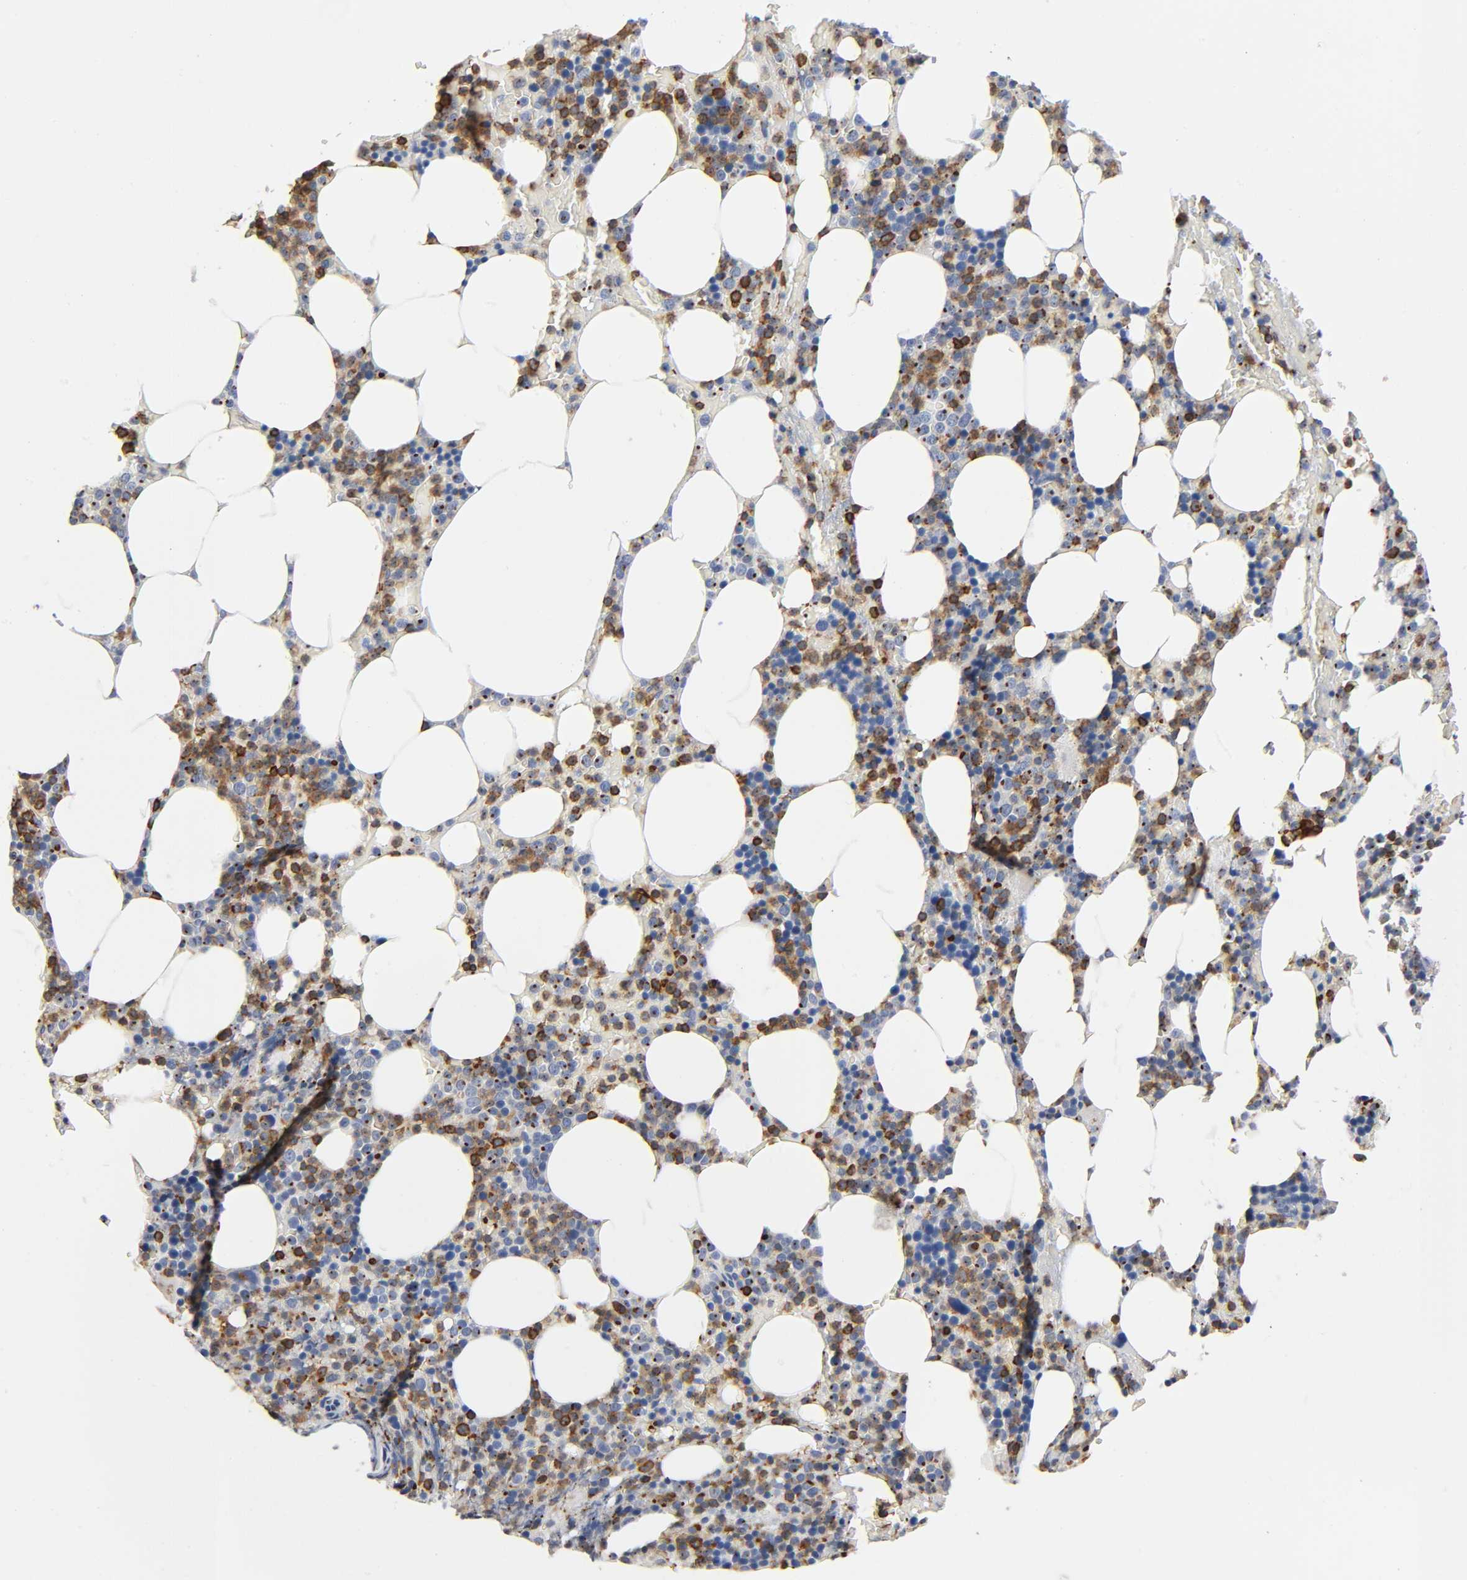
{"staining": {"intensity": "moderate", "quantity": "25%-75%", "location": "cytoplasmic/membranous,nuclear"}, "tissue": "bone marrow", "cell_type": "Hematopoietic cells", "image_type": "normal", "snomed": [{"axis": "morphology", "description": "Normal tissue, NOS"}, {"axis": "topography", "description": "Bone marrow"}], "caption": "Hematopoietic cells display medium levels of moderate cytoplasmic/membranous,nuclear expression in about 25%-75% of cells in normal bone marrow.", "gene": "CAPN10", "patient": {"sex": "female", "age": 66}}